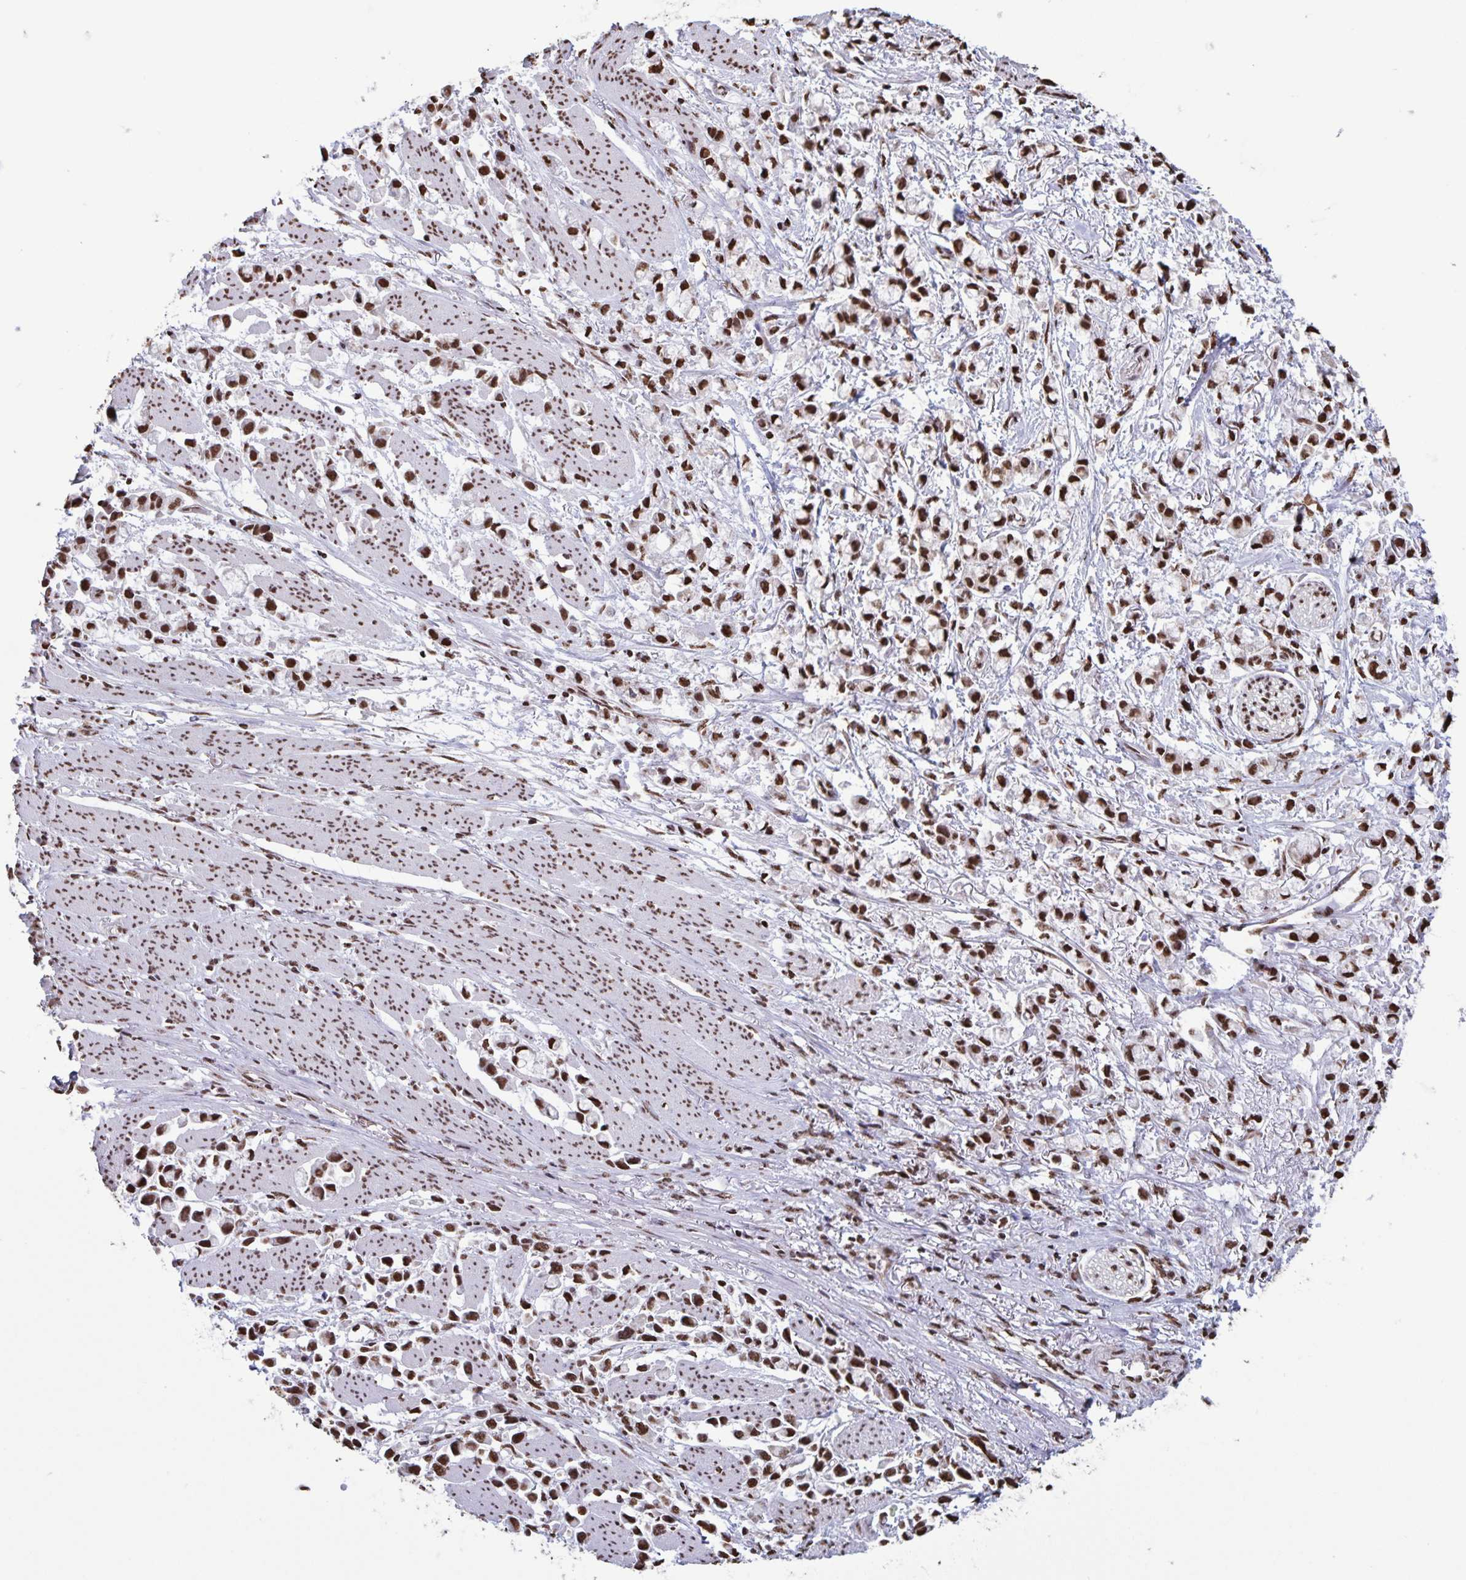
{"staining": {"intensity": "strong", "quantity": ">75%", "location": "nuclear"}, "tissue": "stomach cancer", "cell_type": "Tumor cells", "image_type": "cancer", "snomed": [{"axis": "morphology", "description": "Adenocarcinoma, NOS"}, {"axis": "topography", "description": "Stomach"}], "caption": "Protein analysis of stomach adenocarcinoma tissue displays strong nuclear expression in approximately >75% of tumor cells.", "gene": "DUT", "patient": {"sex": "female", "age": 81}}